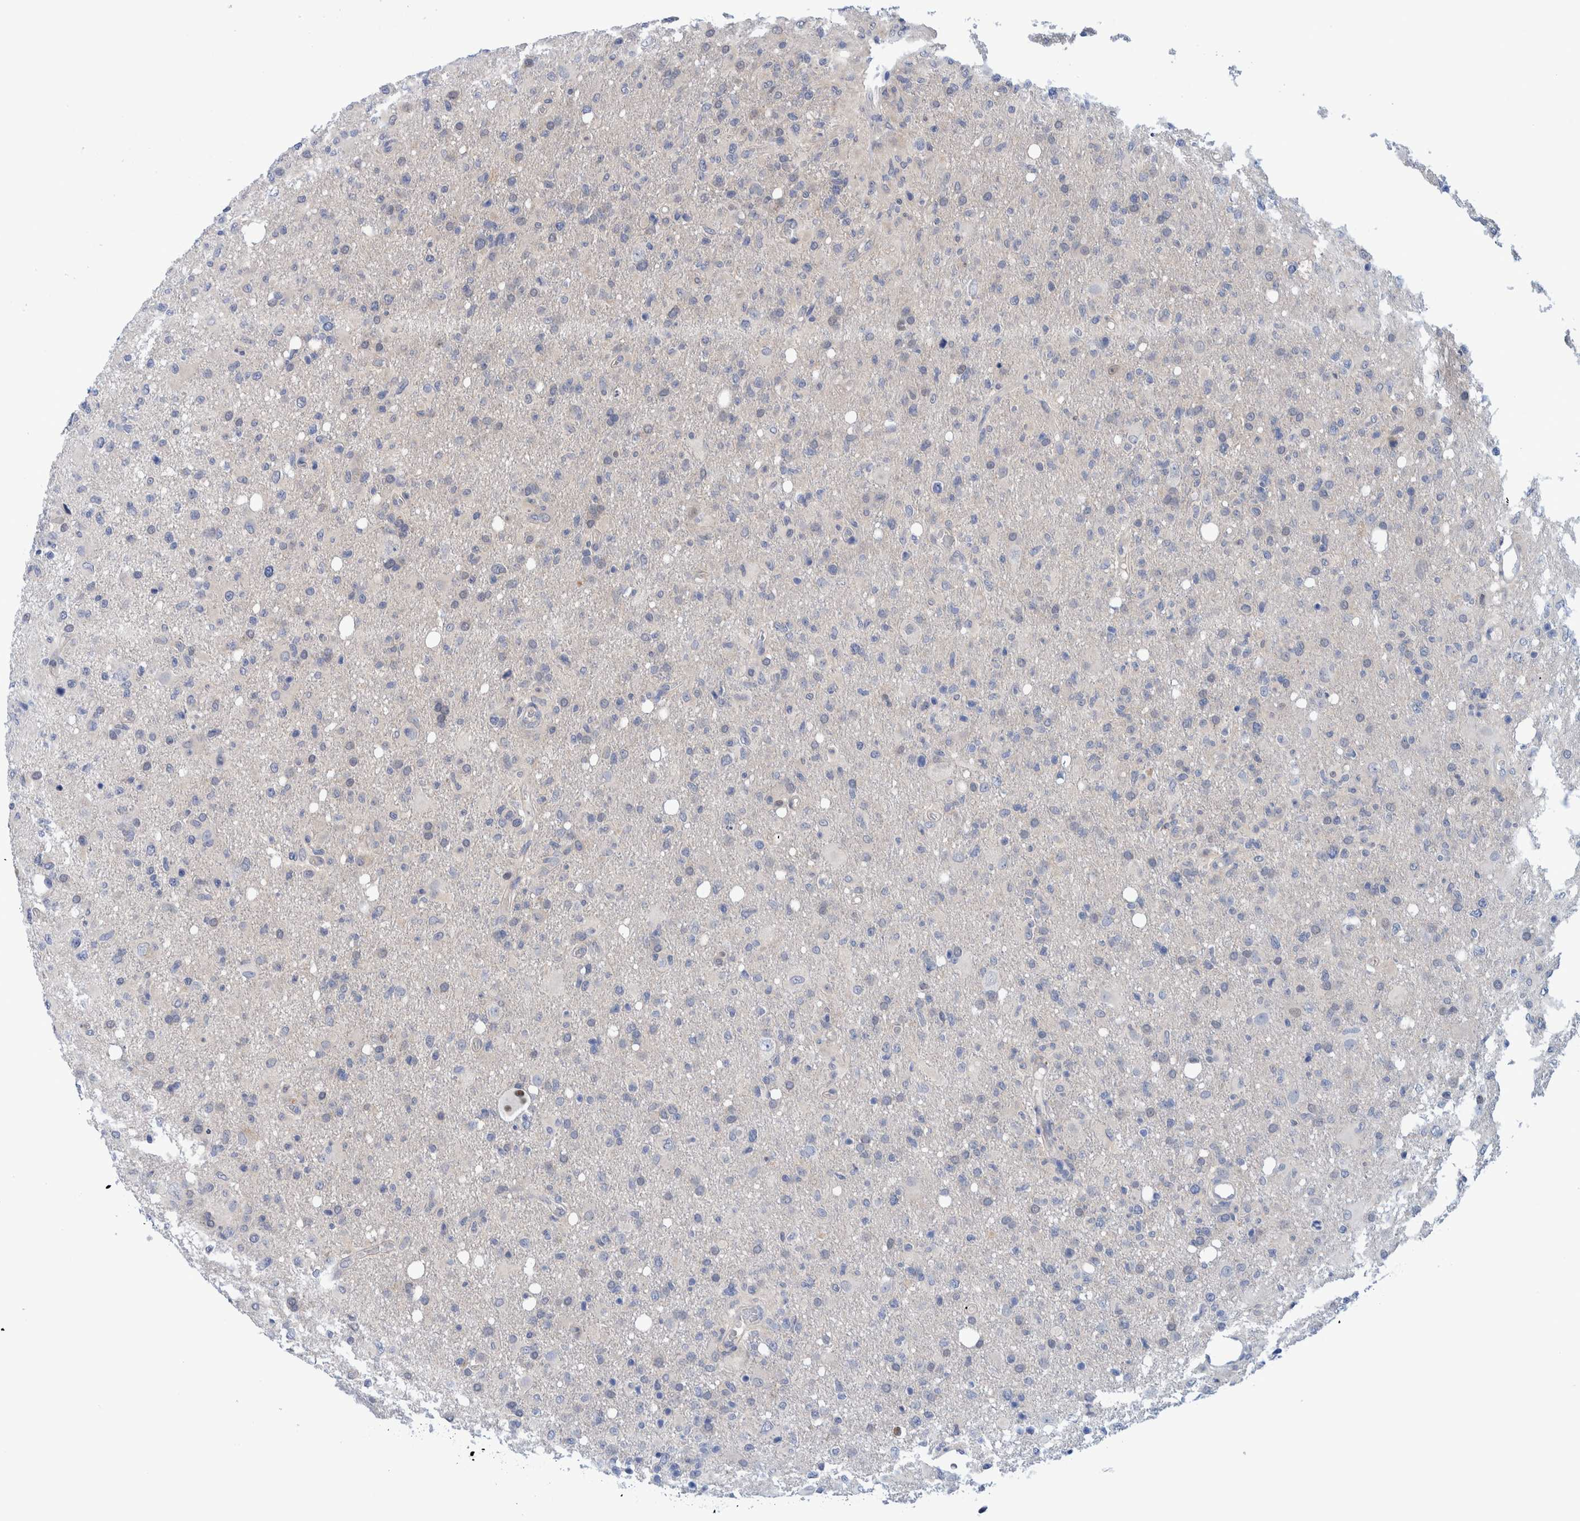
{"staining": {"intensity": "negative", "quantity": "none", "location": "none"}, "tissue": "glioma", "cell_type": "Tumor cells", "image_type": "cancer", "snomed": [{"axis": "morphology", "description": "Glioma, malignant, High grade"}, {"axis": "topography", "description": "Brain"}], "caption": "This is a micrograph of immunohistochemistry (IHC) staining of high-grade glioma (malignant), which shows no positivity in tumor cells.", "gene": "PFAS", "patient": {"sex": "female", "age": 57}}